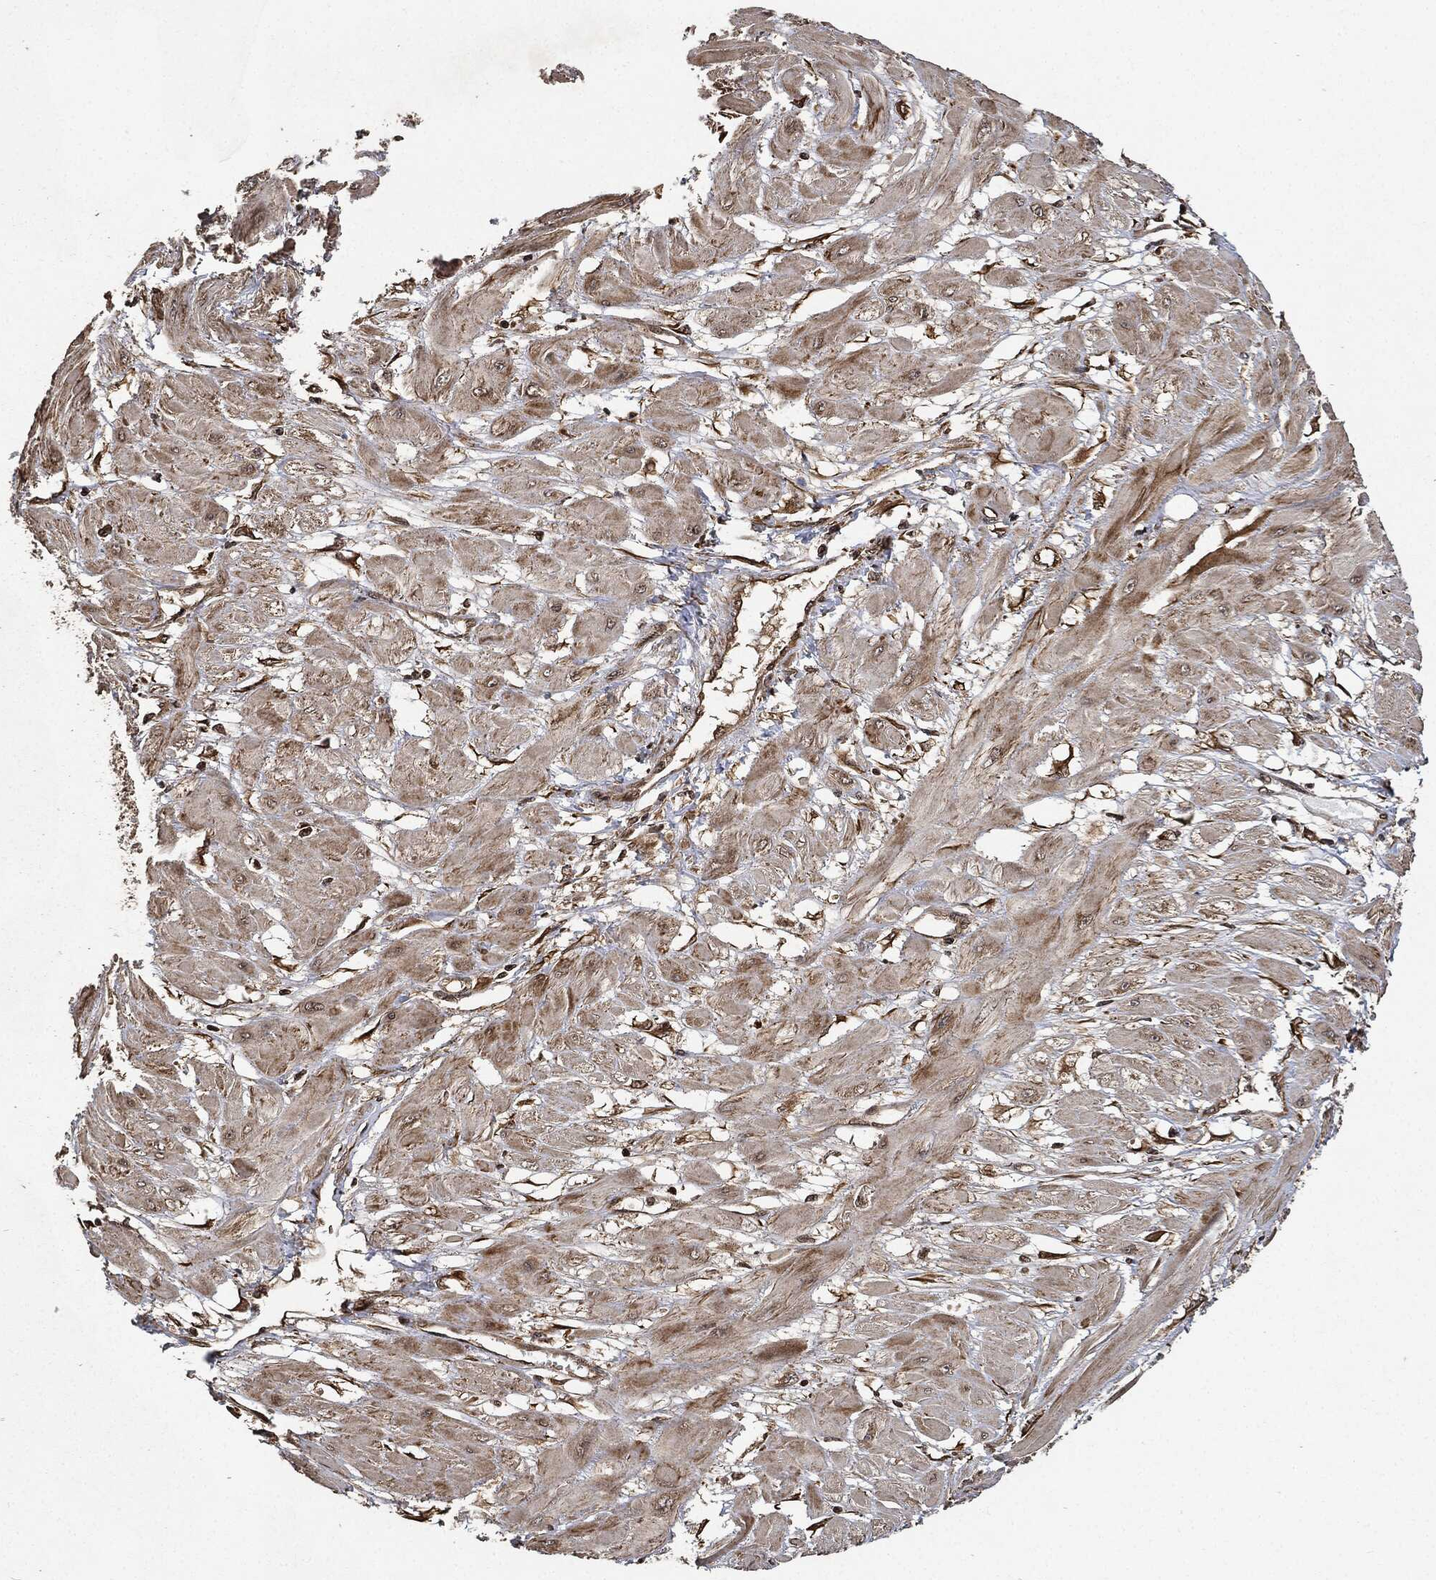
{"staining": {"intensity": "negative", "quantity": "none", "location": "none"}, "tissue": "cervical cancer", "cell_type": "Tumor cells", "image_type": "cancer", "snomed": [{"axis": "morphology", "description": "Squamous cell carcinoma, NOS"}, {"axis": "topography", "description": "Cervix"}], "caption": "Micrograph shows no protein staining in tumor cells of cervical cancer (squamous cell carcinoma) tissue. (DAB (3,3'-diaminobenzidine) immunohistochemistry visualized using brightfield microscopy, high magnification).", "gene": "PDK1", "patient": {"sex": "female", "age": 34}}